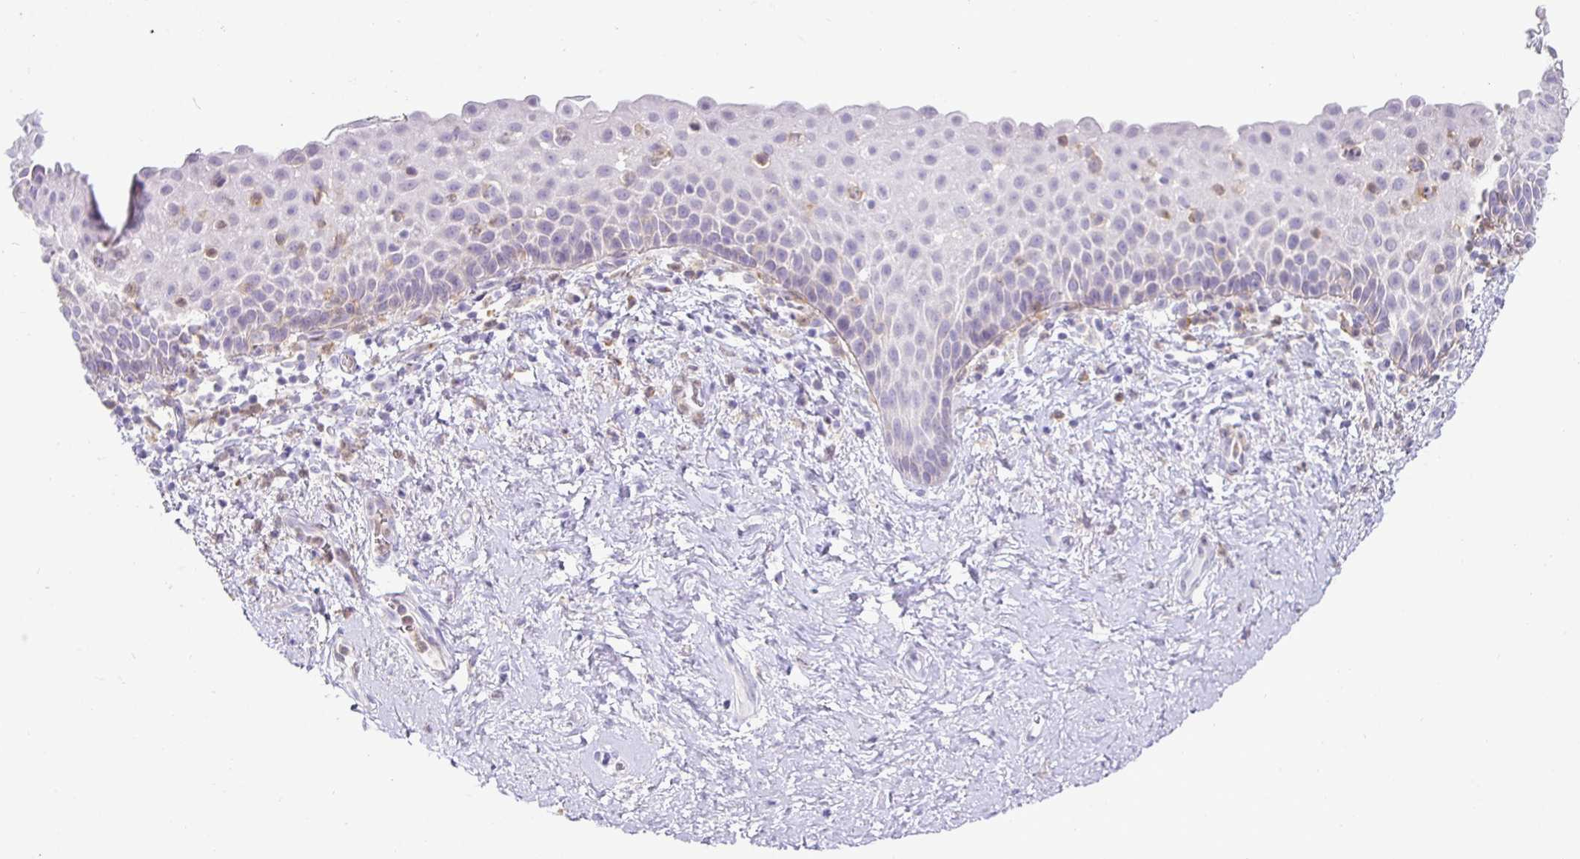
{"staining": {"intensity": "negative", "quantity": "none", "location": "none"}, "tissue": "vagina", "cell_type": "Squamous epithelial cells", "image_type": "normal", "snomed": [{"axis": "morphology", "description": "Normal tissue, NOS"}, {"axis": "topography", "description": "Vagina"}], "caption": "High power microscopy micrograph of an IHC photomicrograph of benign vagina, revealing no significant expression in squamous epithelial cells.", "gene": "SIRPA", "patient": {"sex": "female", "age": 61}}